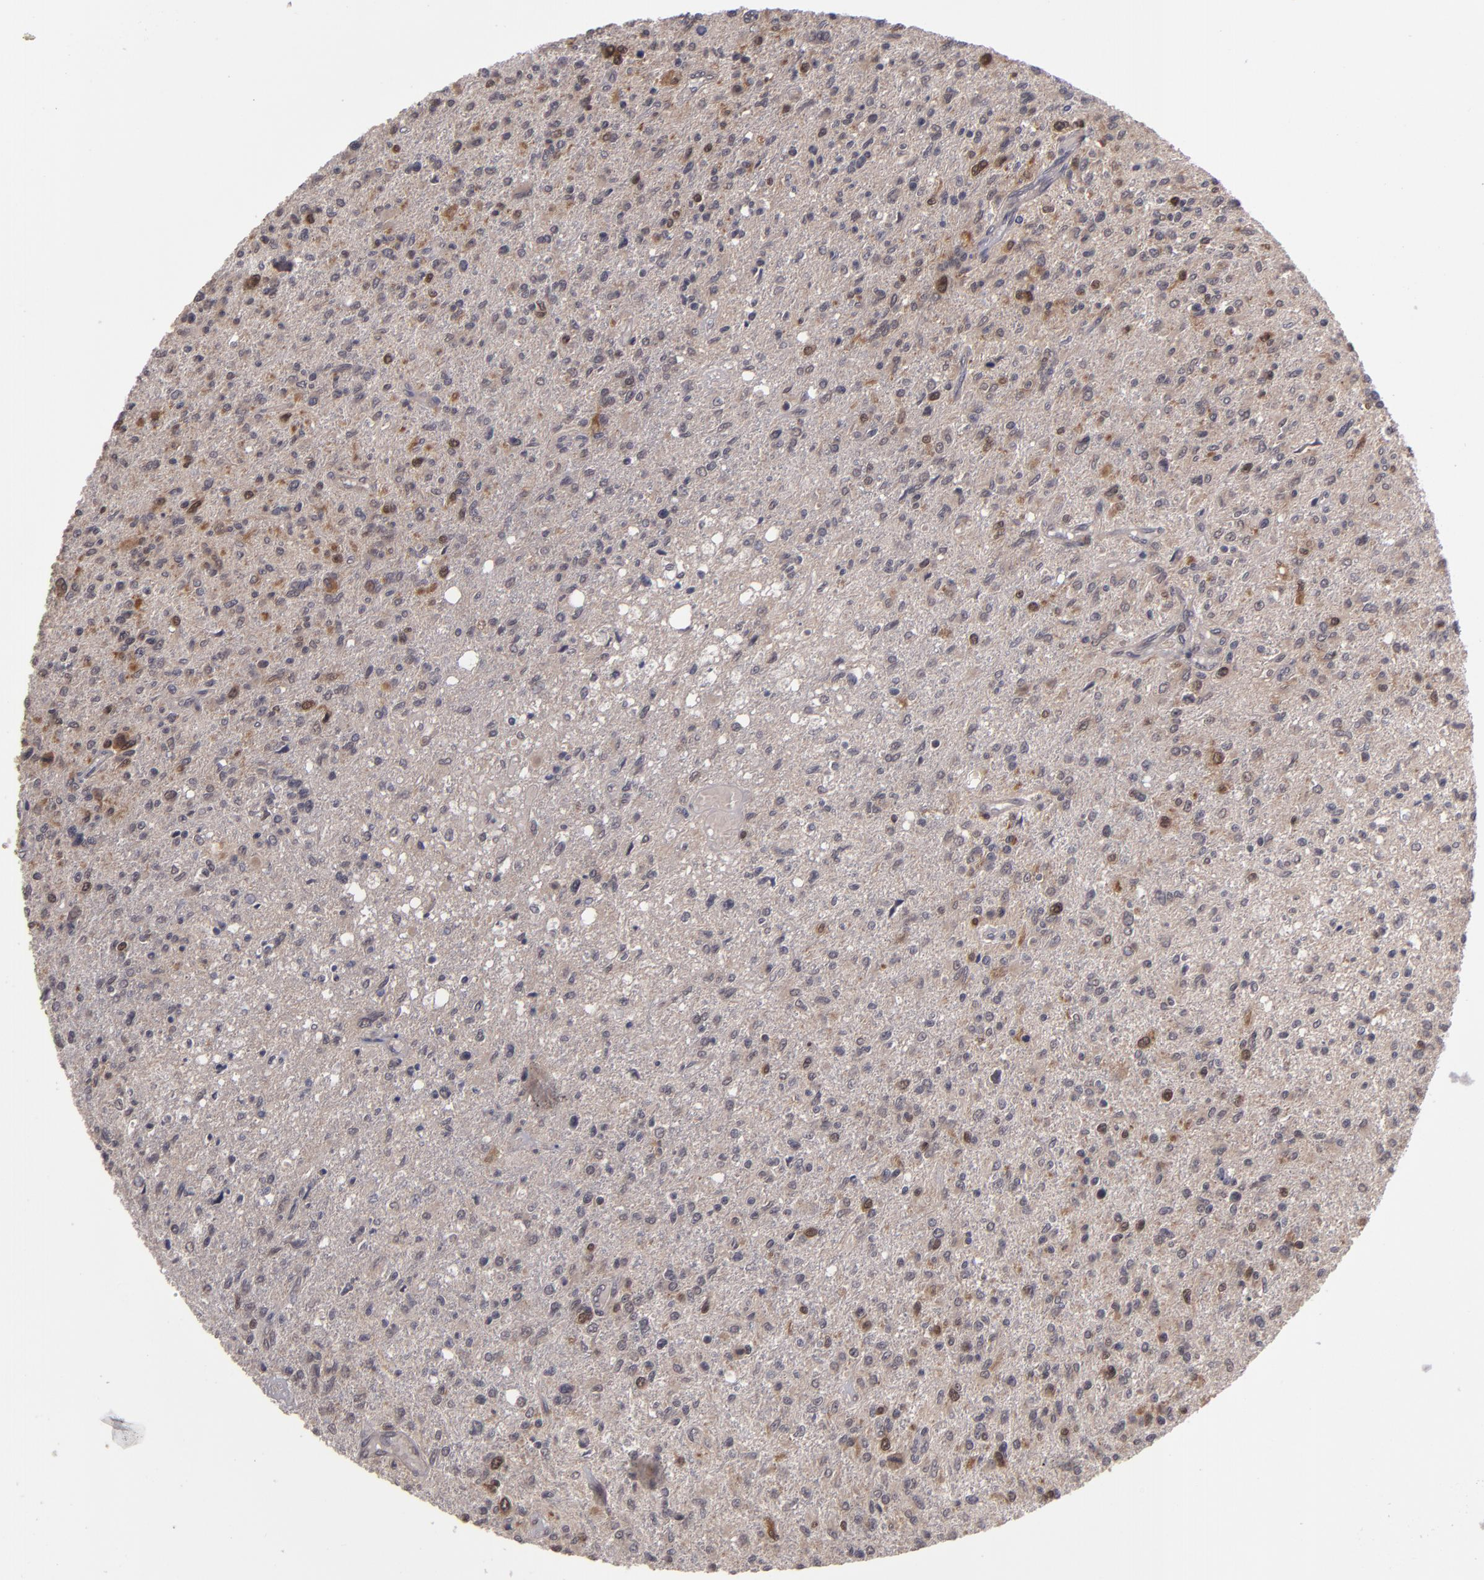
{"staining": {"intensity": "weak", "quantity": "25%-75%", "location": "cytoplasmic/membranous,nuclear"}, "tissue": "glioma", "cell_type": "Tumor cells", "image_type": "cancer", "snomed": [{"axis": "morphology", "description": "Glioma, malignant, High grade"}, {"axis": "topography", "description": "Cerebral cortex"}], "caption": "Immunohistochemistry of glioma demonstrates low levels of weak cytoplasmic/membranous and nuclear staining in approximately 25%-75% of tumor cells. The staining was performed using DAB, with brown indicating positive protein expression. Nuclei are stained blue with hematoxylin.", "gene": "TYMS", "patient": {"sex": "male", "age": 76}}